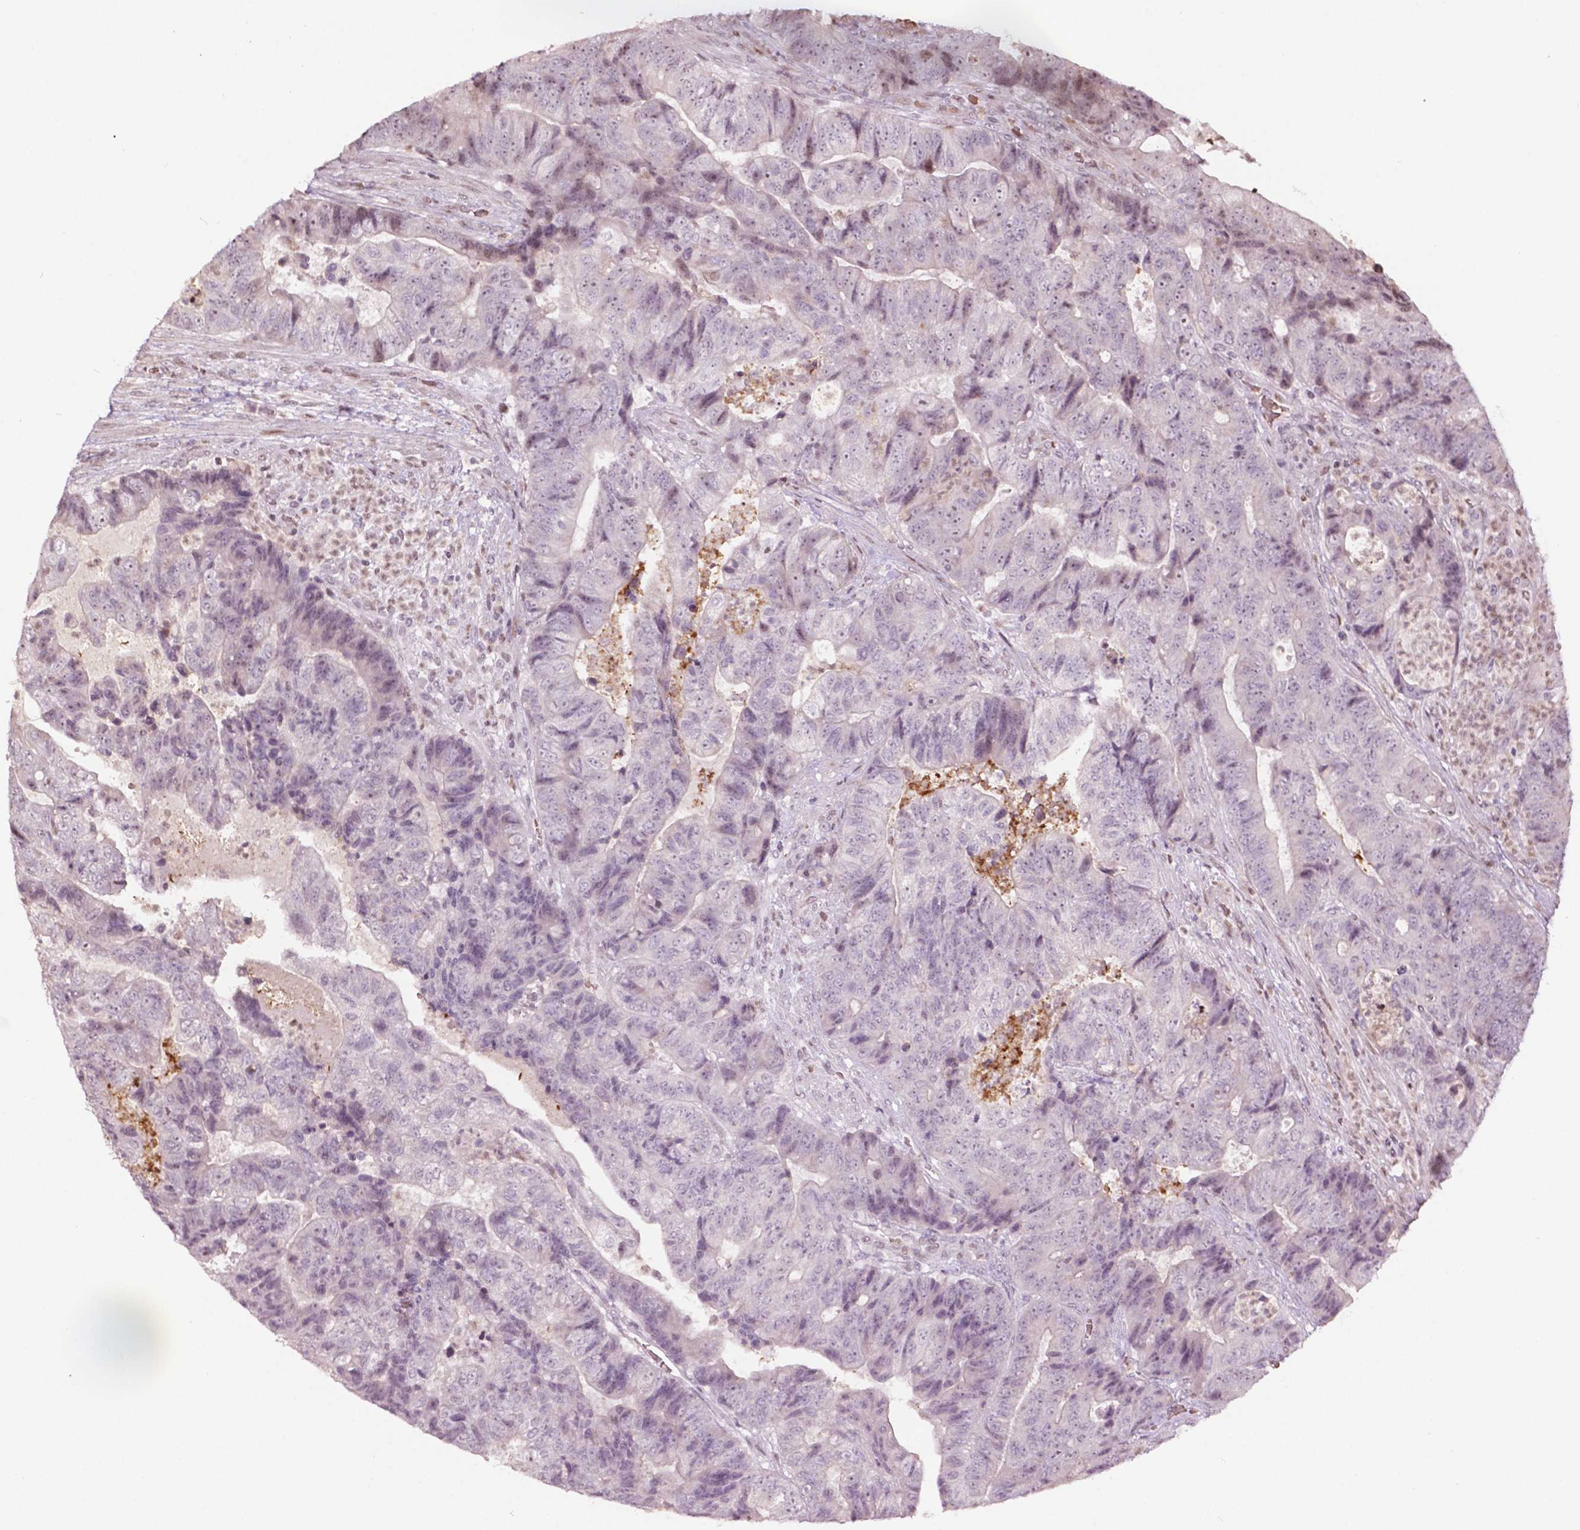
{"staining": {"intensity": "negative", "quantity": "none", "location": "none"}, "tissue": "colorectal cancer", "cell_type": "Tumor cells", "image_type": "cancer", "snomed": [{"axis": "morphology", "description": "Normal tissue, NOS"}, {"axis": "morphology", "description": "Adenocarcinoma, NOS"}, {"axis": "topography", "description": "Colon"}], "caption": "The image displays no significant positivity in tumor cells of adenocarcinoma (colorectal). (Stains: DAB (3,3'-diaminobenzidine) IHC with hematoxylin counter stain, Microscopy: brightfield microscopy at high magnification).", "gene": "PTPN18", "patient": {"sex": "female", "age": 48}}